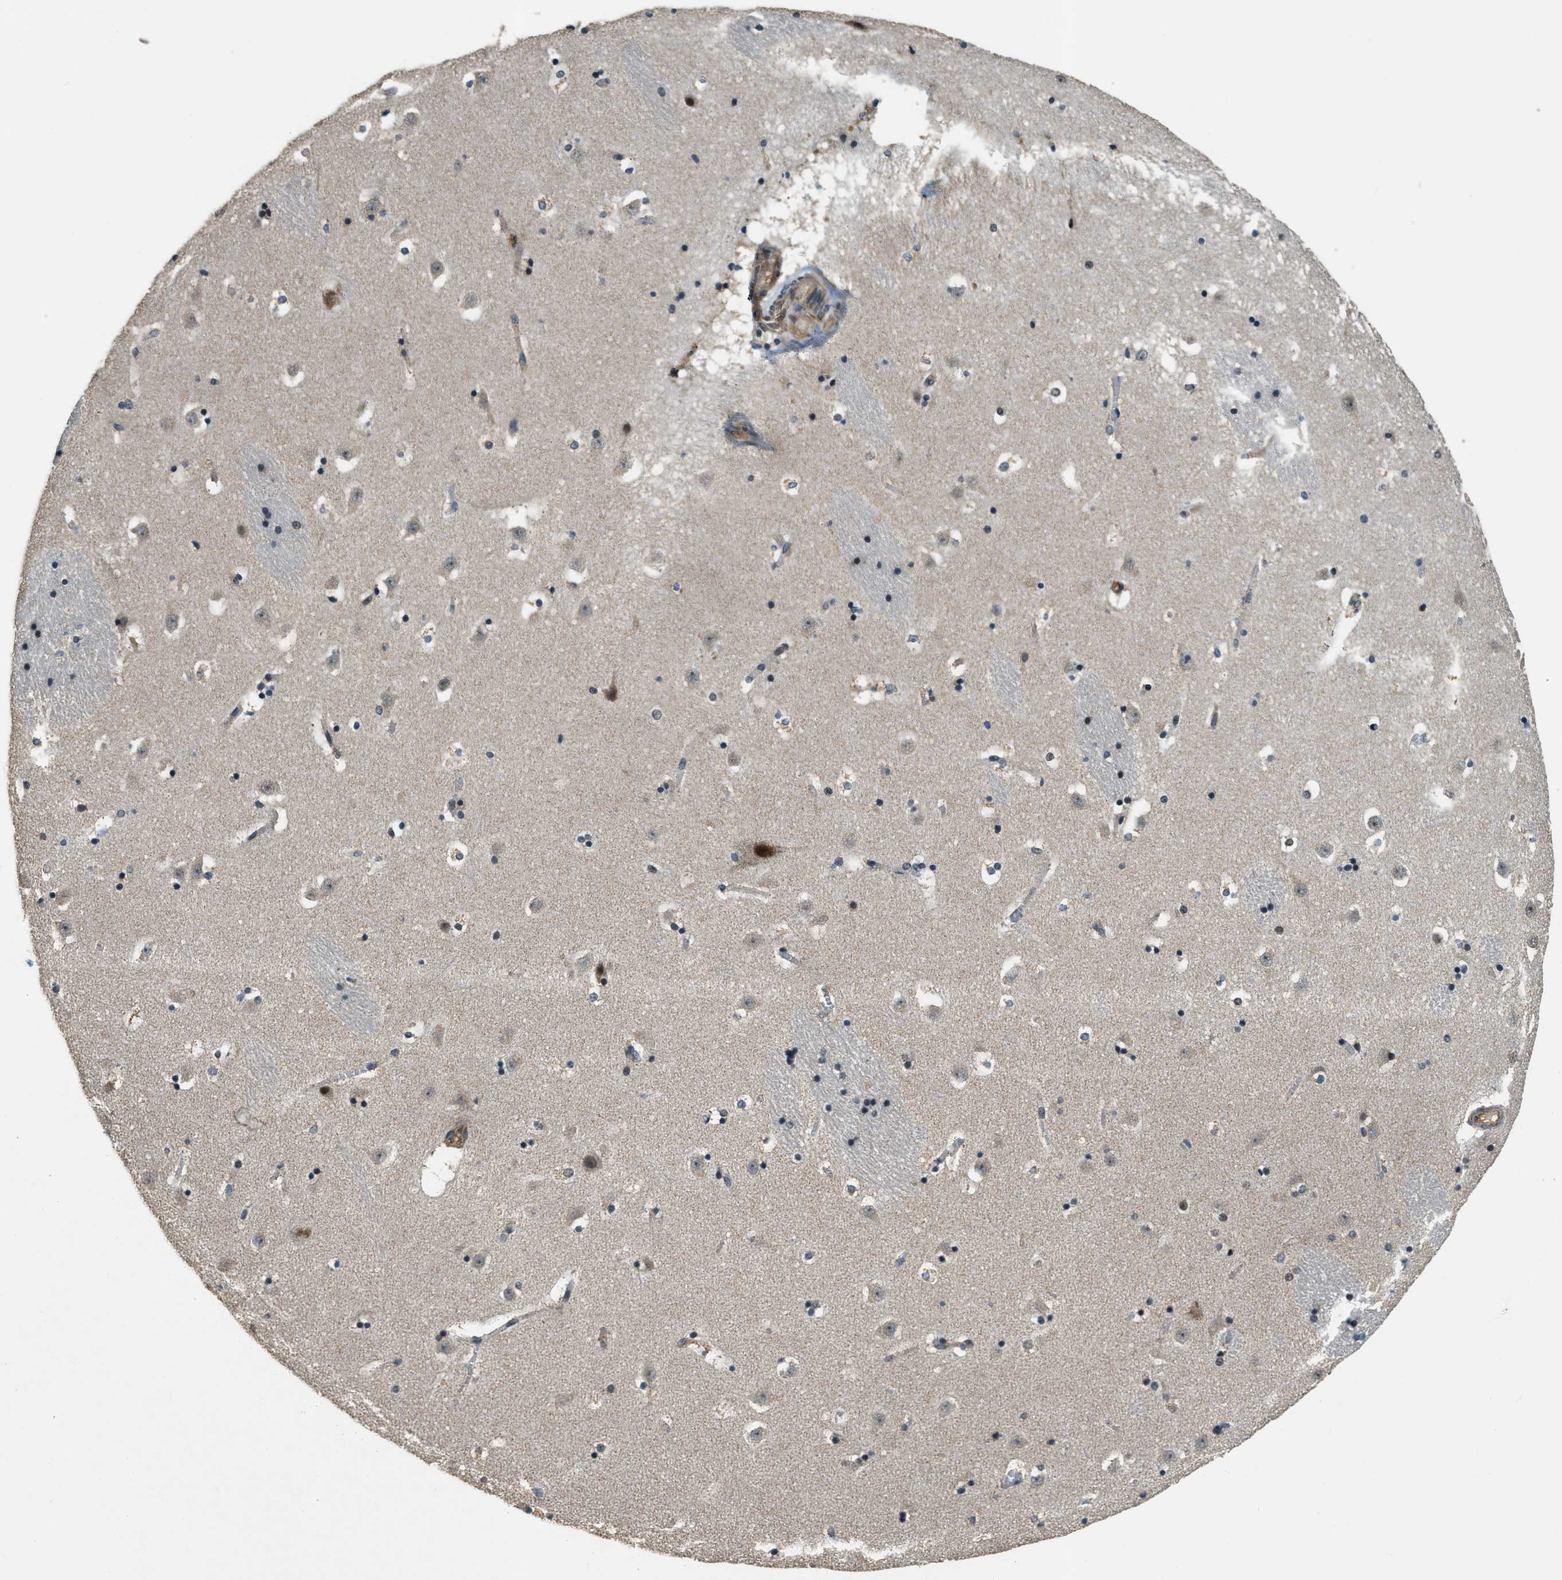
{"staining": {"intensity": "moderate", "quantity": "<25%", "location": "nuclear"}, "tissue": "caudate", "cell_type": "Glial cells", "image_type": "normal", "snomed": [{"axis": "morphology", "description": "Normal tissue, NOS"}, {"axis": "topography", "description": "Lateral ventricle wall"}], "caption": "Immunohistochemistry (IHC) micrograph of normal human caudate stained for a protein (brown), which demonstrates low levels of moderate nuclear expression in about <25% of glial cells.", "gene": "MED21", "patient": {"sex": "male", "age": 45}}